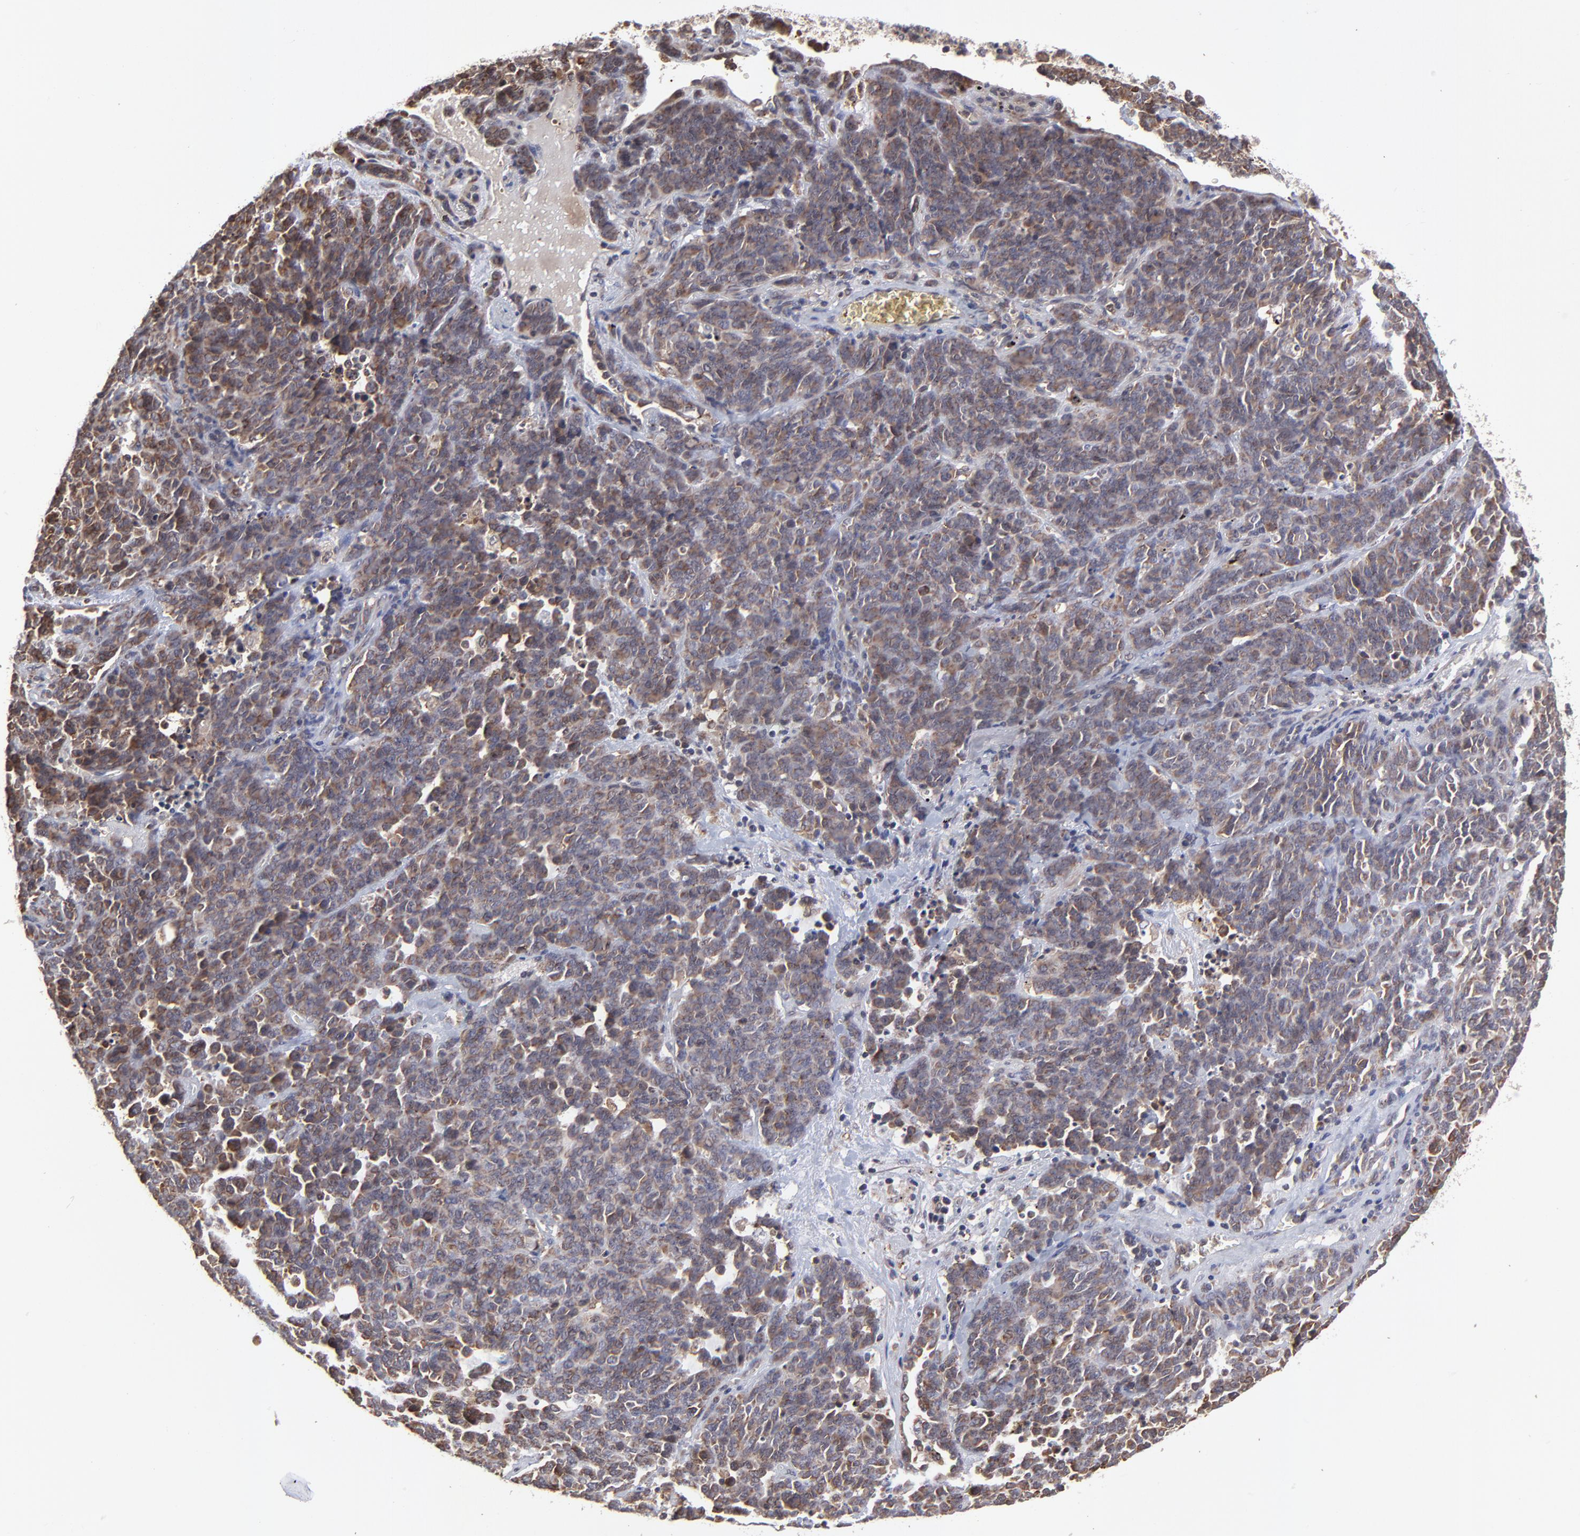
{"staining": {"intensity": "weak", "quantity": ">75%", "location": "cytoplasmic/membranous"}, "tissue": "lung cancer", "cell_type": "Tumor cells", "image_type": "cancer", "snomed": [{"axis": "morphology", "description": "Neoplasm, malignant, NOS"}, {"axis": "topography", "description": "Lung"}], "caption": "Immunohistochemistry (IHC) of lung cancer (malignant neoplasm) demonstrates low levels of weak cytoplasmic/membranous expression in about >75% of tumor cells.", "gene": "UBE2L6", "patient": {"sex": "female", "age": 58}}